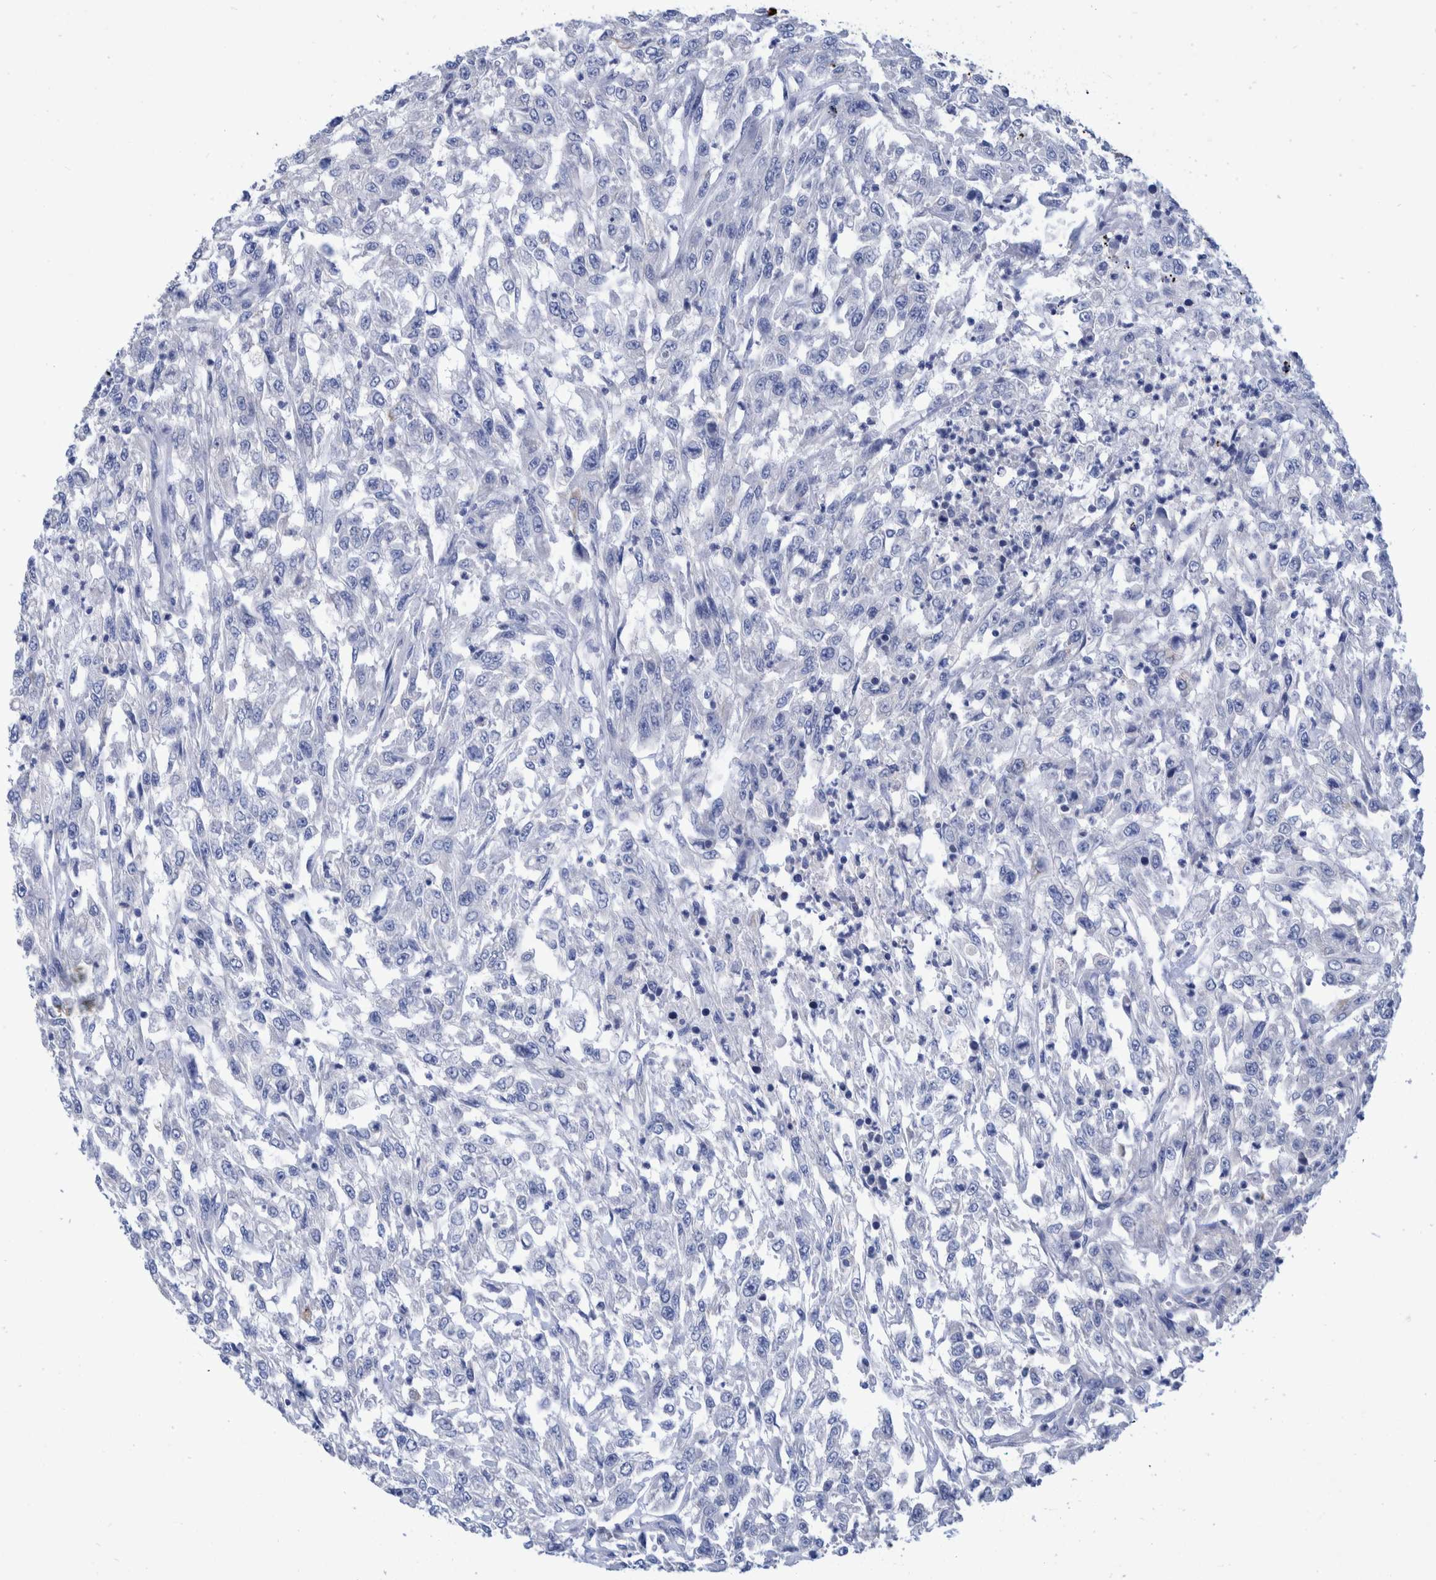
{"staining": {"intensity": "negative", "quantity": "none", "location": "none"}, "tissue": "urothelial cancer", "cell_type": "Tumor cells", "image_type": "cancer", "snomed": [{"axis": "morphology", "description": "Urothelial carcinoma, High grade"}, {"axis": "topography", "description": "Urinary bladder"}], "caption": "The photomicrograph shows no staining of tumor cells in urothelial cancer. (DAB immunohistochemistry, high magnification).", "gene": "MKS1", "patient": {"sex": "male", "age": 46}}